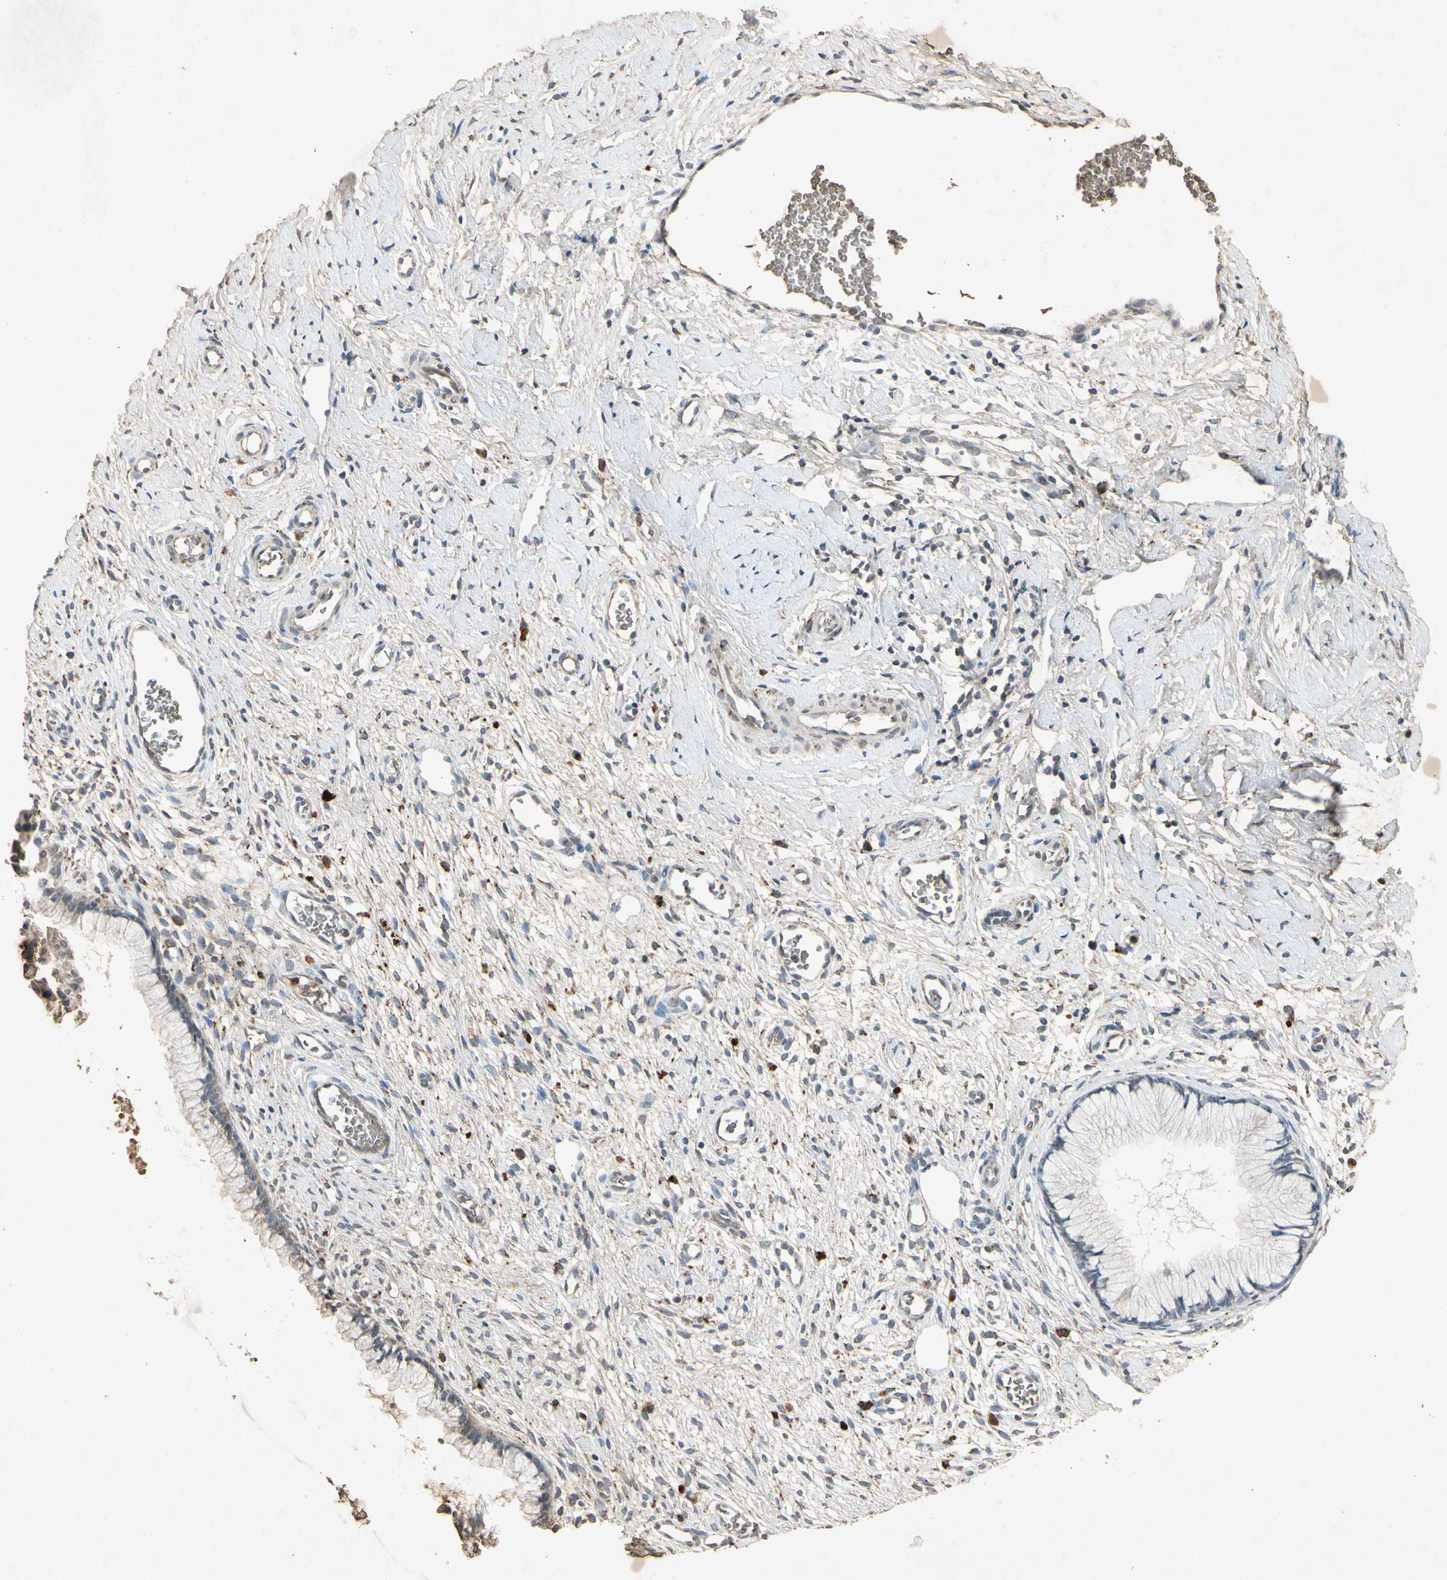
{"staining": {"intensity": "weak", "quantity": "25%-75%", "location": "cytoplasmic/membranous"}, "tissue": "cervix", "cell_type": "Glandular cells", "image_type": "normal", "snomed": [{"axis": "morphology", "description": "Normal tissue, NOS"}, {"axis": "topography", "description": "Cervix"}], "caption": "A low amount of weak cytoplasmic/membranous expression is present in about 25%-75% of glandular cells in unremarkable cervix. The staining was performed using DAB to visualize the protein expression in brown, while the nuclei were stained in blue with hematoxylin (Magnification: 20x).", "gene": "MSRB1", "patient": {"sex": "female", "age": 65}}